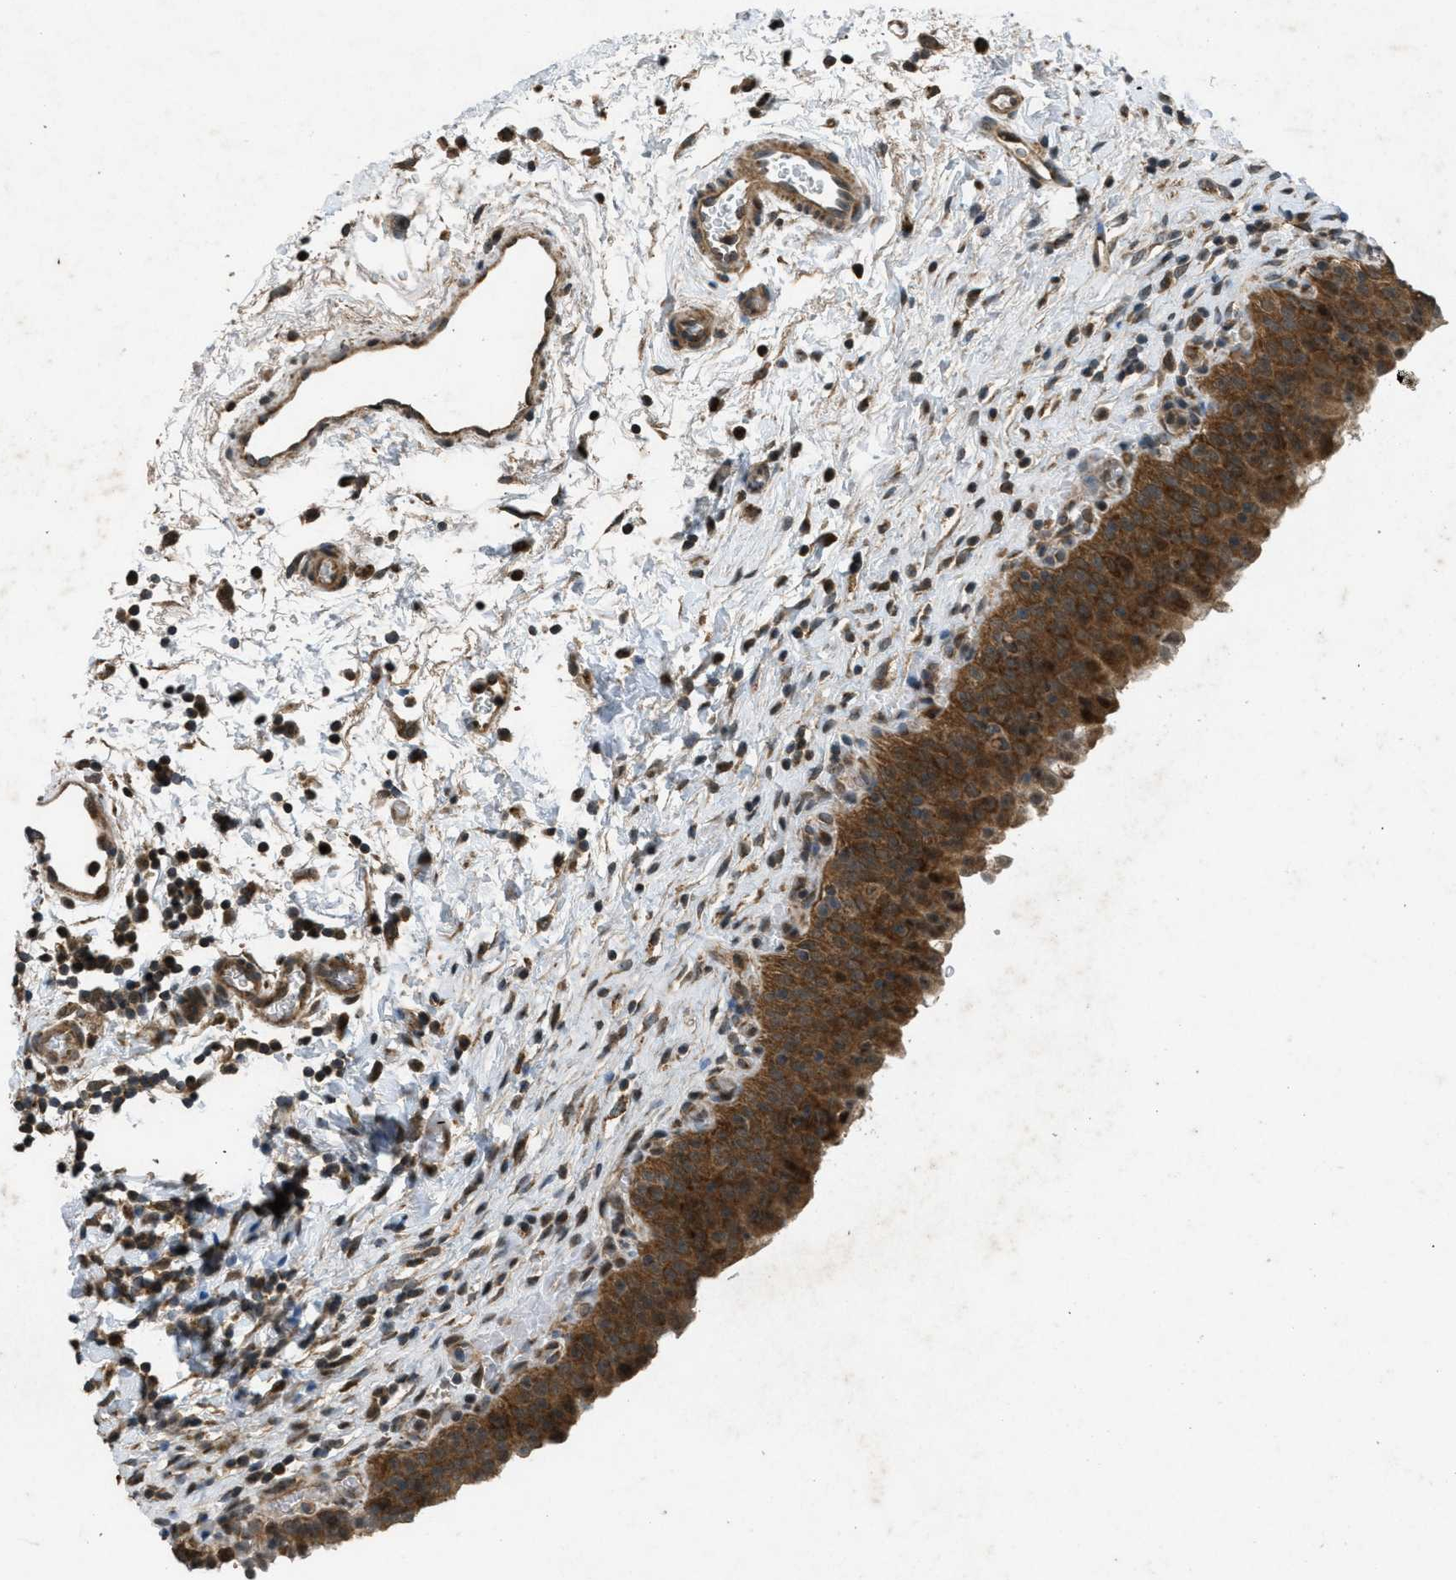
{"staining": {"intensity": "moderate", "quantity": ">75%", "location": "cytoplasmic/membranous"}, "tissue": "urinary bladder", "cell_type": "Urothelial cells", "image_type": "normal", "snomed": [{"axis": "morphology", "description": "Normal tissue, NOS"}, {"axis": "topography", "description": "Urinary bladder"}], "caption": "Protein staining by IHC reveals moderate cytoplasmic/membranous expression in about >75% of urothelial cells in benign urinary bladder.", "gene": "PPP1R15A", "patient": {"sex": "male", "age": 51}}